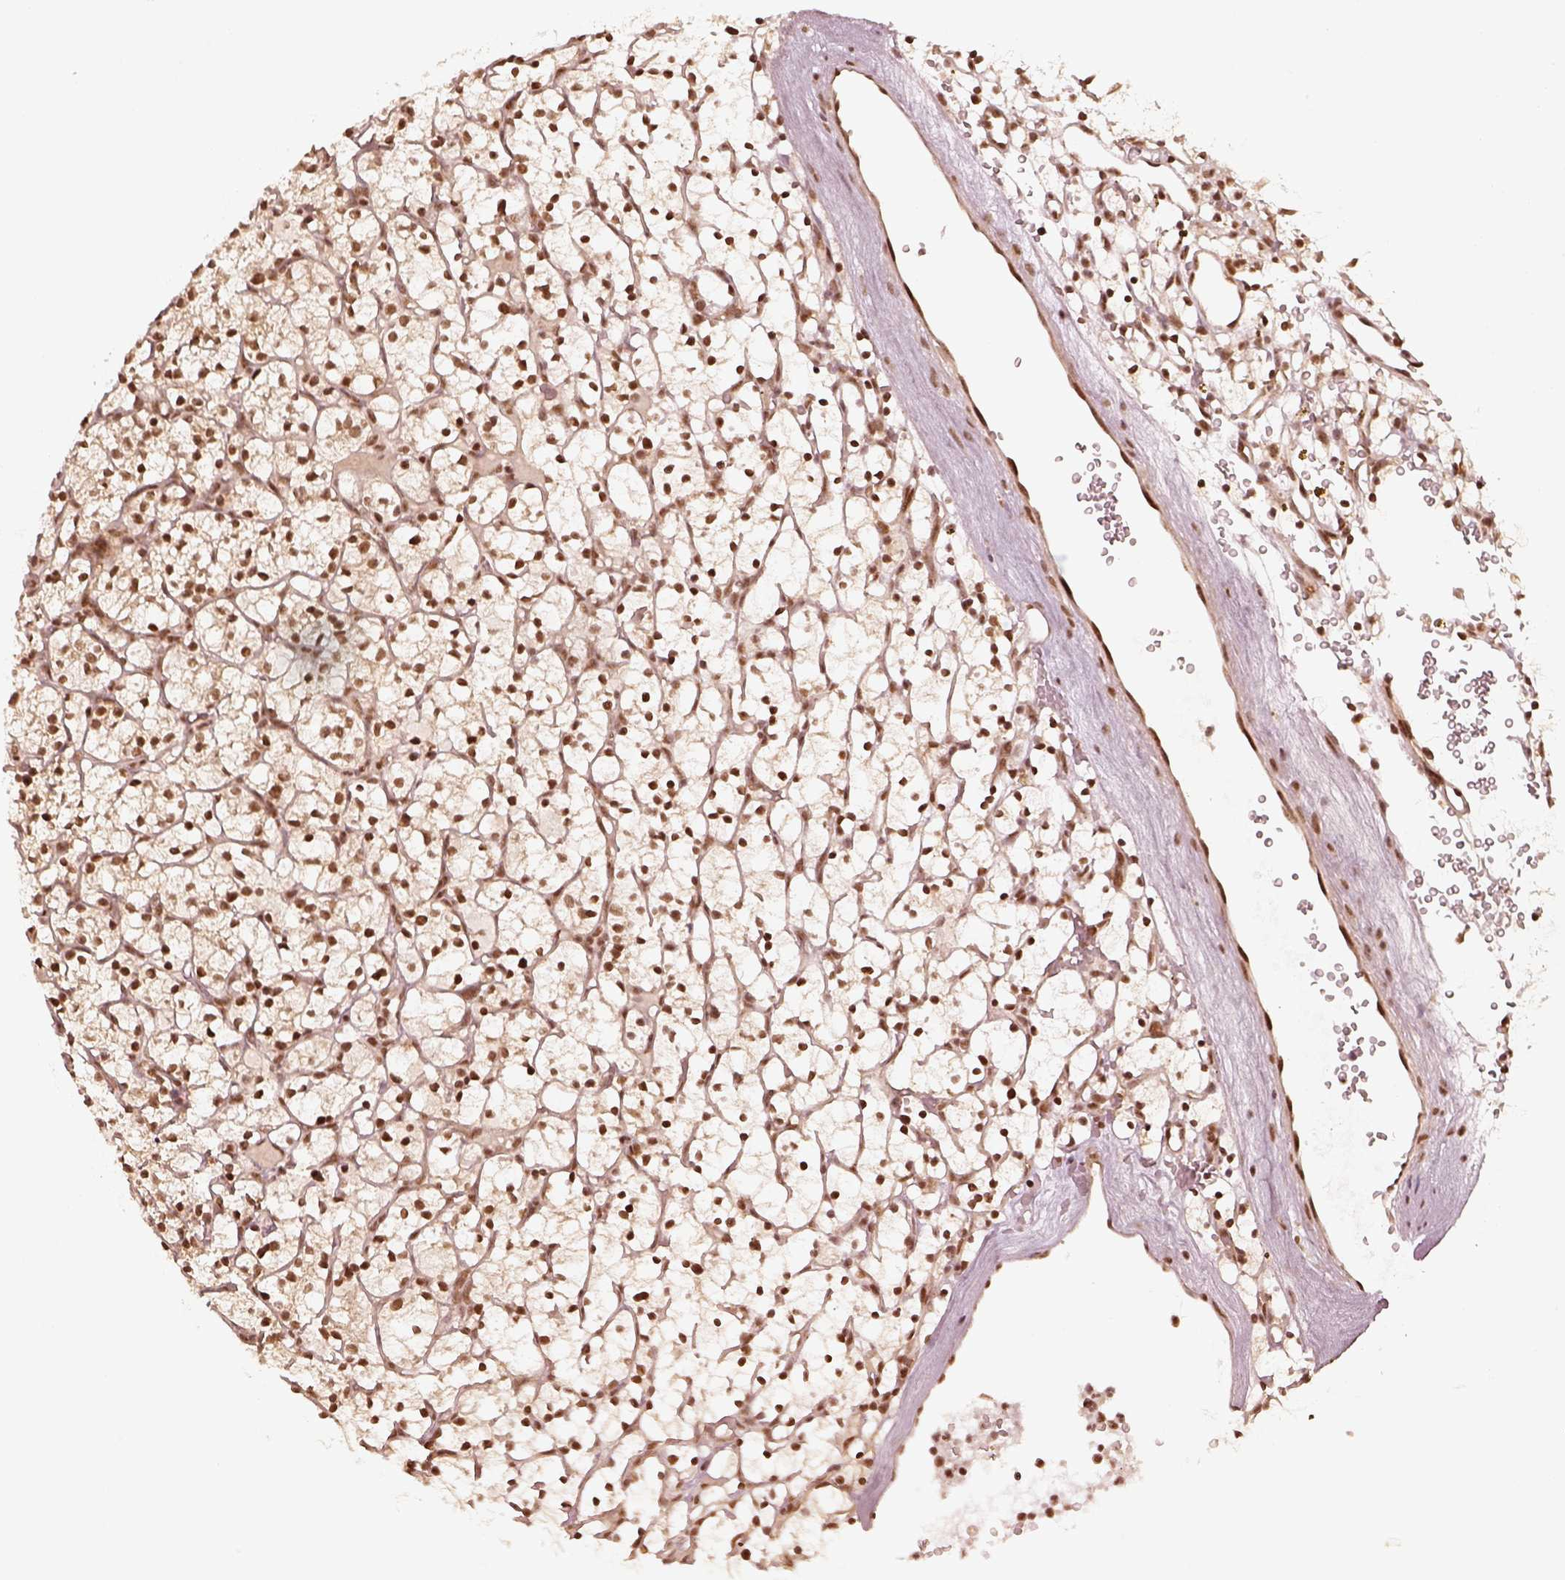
{"staining": {"intensity": "strong", "quantity": ">75%", "location": "nuclear"}, "tissue": "renal cancer", "cell_type": "Tumor cells", "image_type": "cancer", "snomed": [{"axis": "morphology", "description": "Adenocarcinoma, NOS"}, {"axis": "topography", "description": "Kidney"}], "caption": "Adenocarcinoma (renal) tissue displays strong nuclear staining in about >75% of tumor cells, visualized by immunohistochemistry. The protein is stained brown, and the nuclei are stained in blue (DAB (3,3'-diaminobenzidine) IHC with brightfield microscopy, high magnification).", "gene": "GMEB2", "patient": {"sex": "female", "age": 64}}